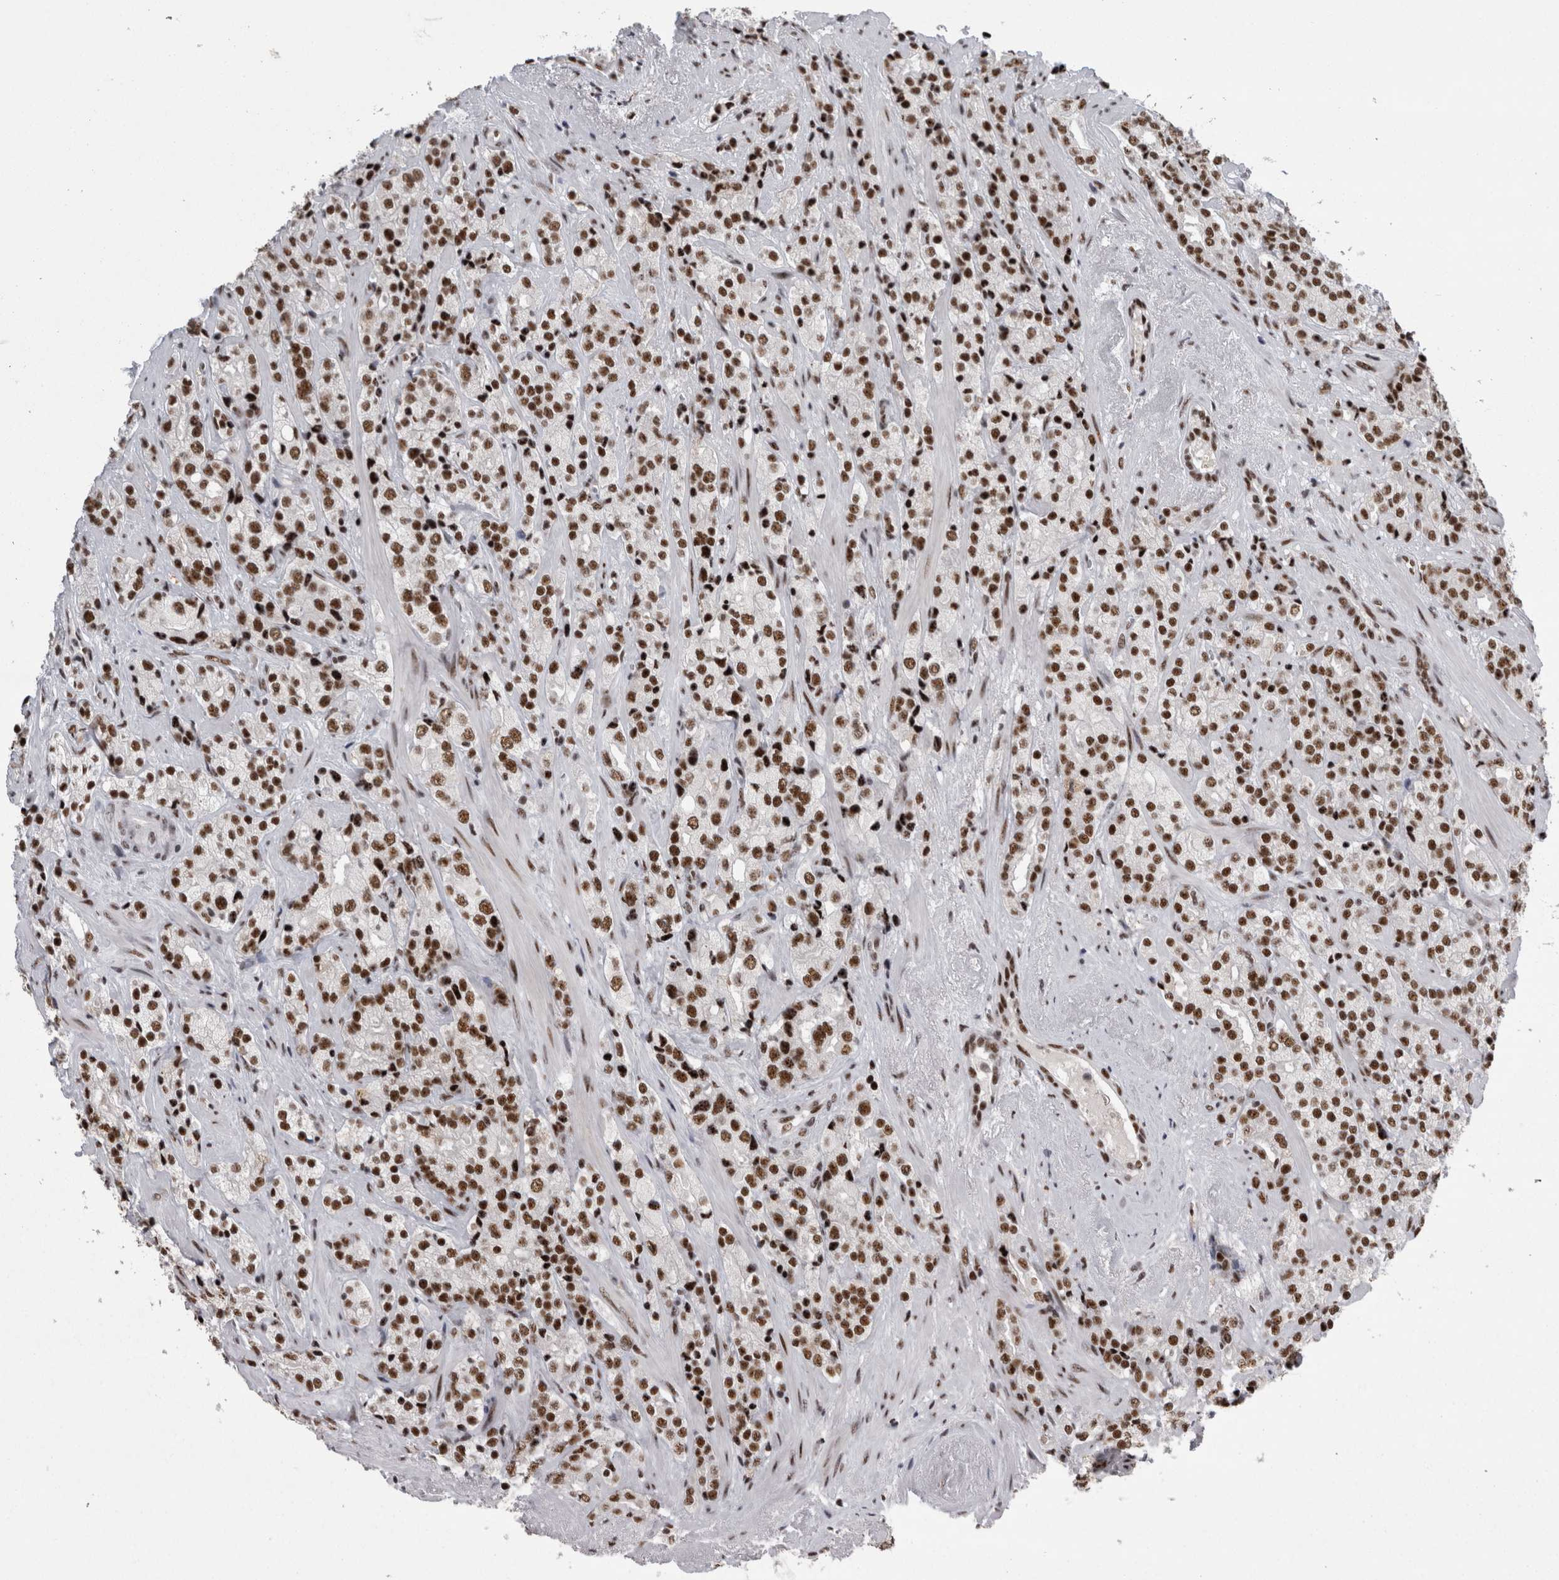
{"staining": {"intensity": "strong", "quantity": ">75%", "location": "nuclear"}, "tissue": "prostate cancer", "cell_type": "Tumor cells", "image_type": "cancer", "snomed": [{"axis": "morphology", "description": "Adenocarcinoma, High grade"}, {"axis": "topography", "description": "Prostate"}], "caption": "Strong nuclear protein staining is seen in approximately >75% of tumor cells in prostate cancer (adenocarcinoma (high-grade)).", "gene": "SNRNP40", "patient": {"sex": "male", "age": 71}}